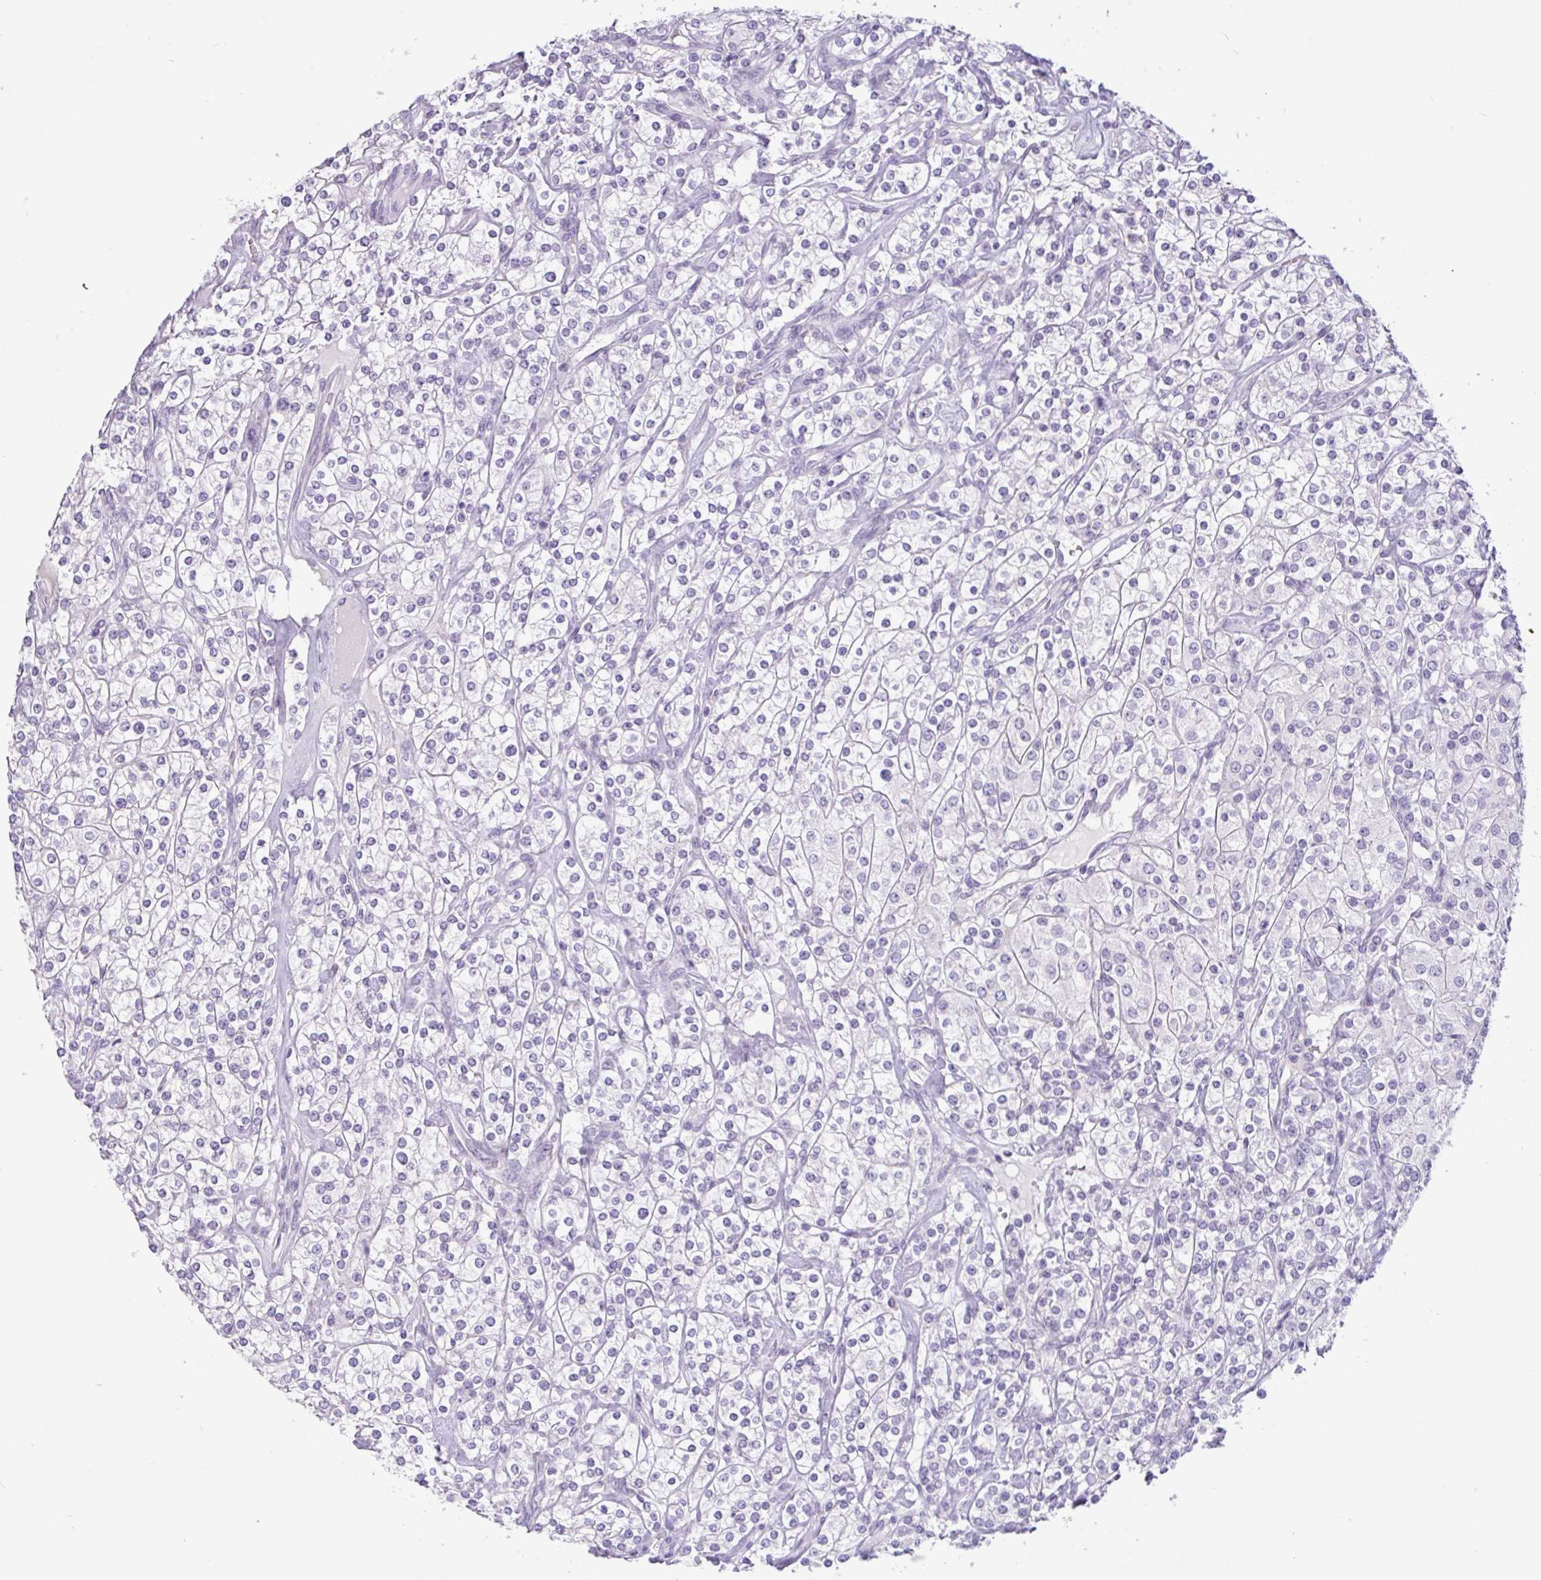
{"staining": {"intensity": "negative", "quantity": "none", "location": "none"}, "tissue": "renal cancer", "cell_type": "Tumor cells", "image_type": "cancer", "snomed": [{"axis": "morphology", "description": "Adenocarcinoma, NOS"}, {"axis": "topography", "description": "Kidney"}], "caption": "Immunohistochemical staining of renal cancer (adenocarcinoma) shows no significant expression in tumor cells. (IHC, brightfield microscopy, high magnification).", "gene": "CTSE", "patient": {"sex": "male", "age": 77}}